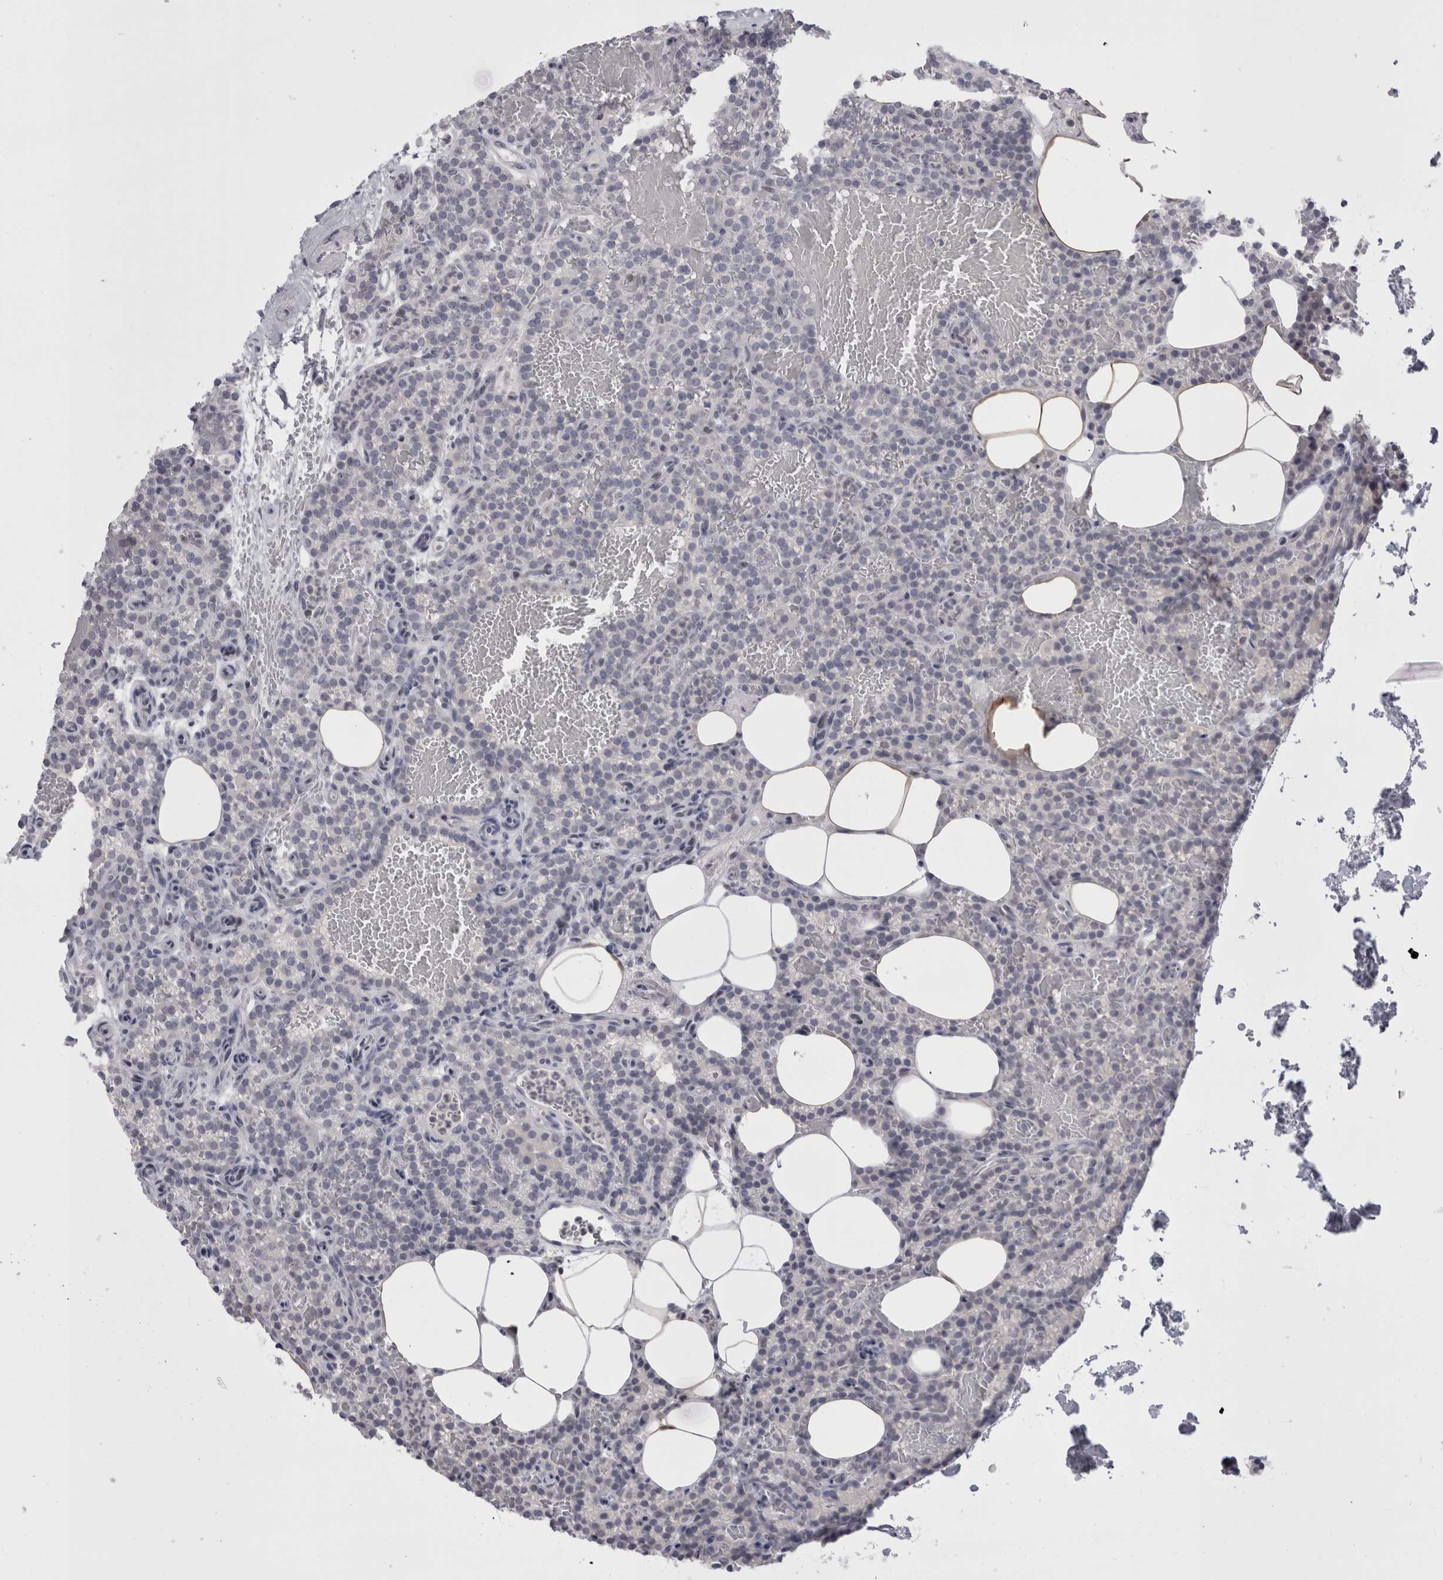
{"staining": {"intensity": "negative", "quantity": "none", "location": "none"}, "tissue": "parathyroid gland", "cell_type": "Glandular cells", "image_type": "normal", "snomed": [{"axis": "morphology", "description": "Normal tissue, NOS"}, {"axis": "topography", "description": "Parathyroid gland"}], "caption": "A high-resolution image shows immunohistochemistry staining of unremarkable parathyroid gland, which shows no significant expression in glandular cells.", "gene": "FNDC8", "patient": {"sex": "male", "age": 58}}